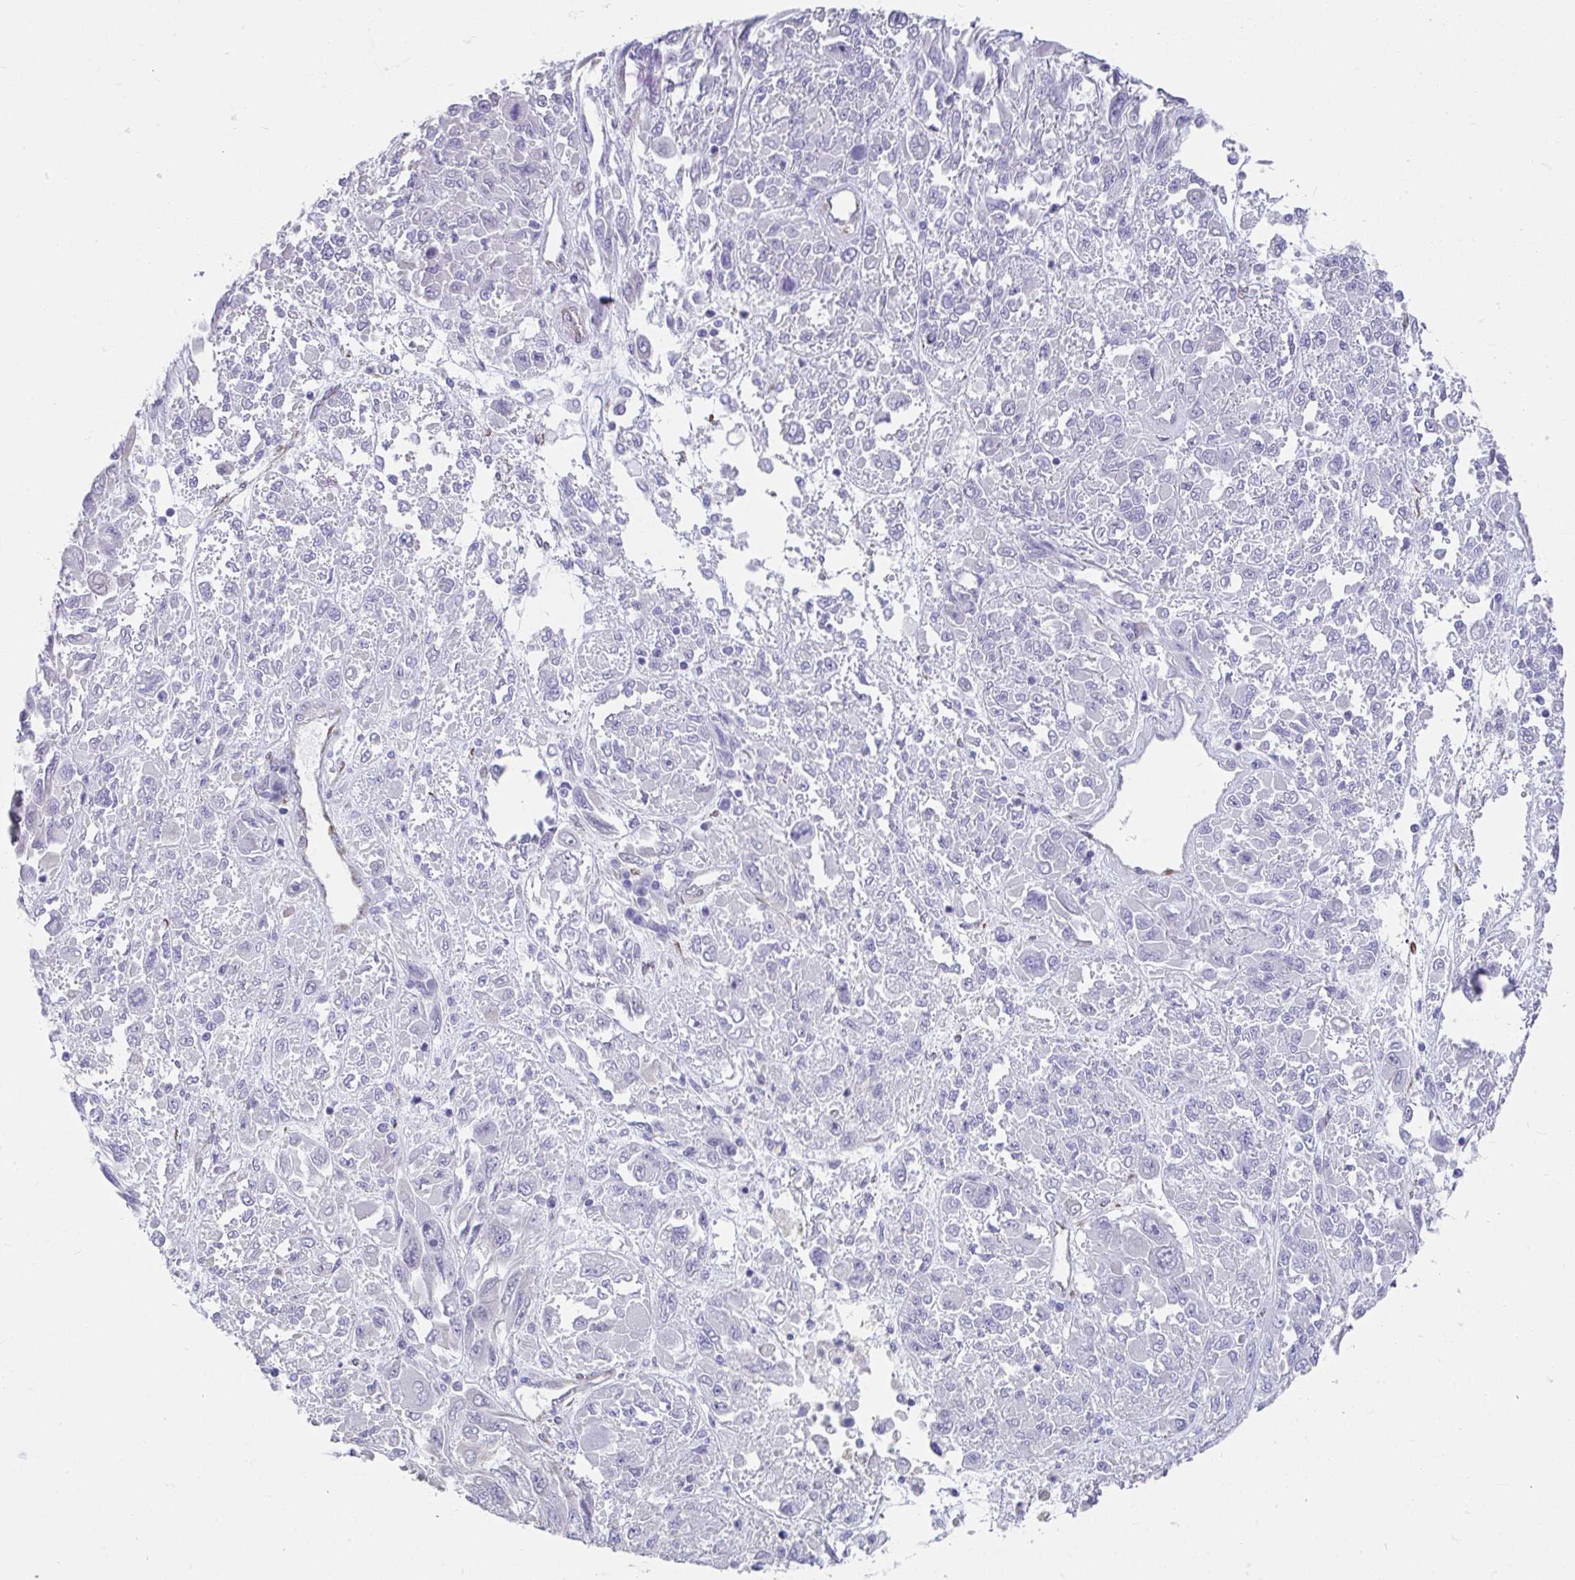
{"staining": {"intensity": "negative", "quantity": "none", "location": "none"}, "tissue": "melanoma", "cell_type": "Tumor cells", "image_type": "cancer", "snomed": [{"axis": "morphology", "description": "Malignant melanoma, NOS"}, {"axis": "topography", "description": "Skin"}], "caption": "The photomicrograph exhibits no significant staining in tumor cells of malignant melanoma.", "gene": "CXCR1", "patient": {"sex": "female", "age": 91}}